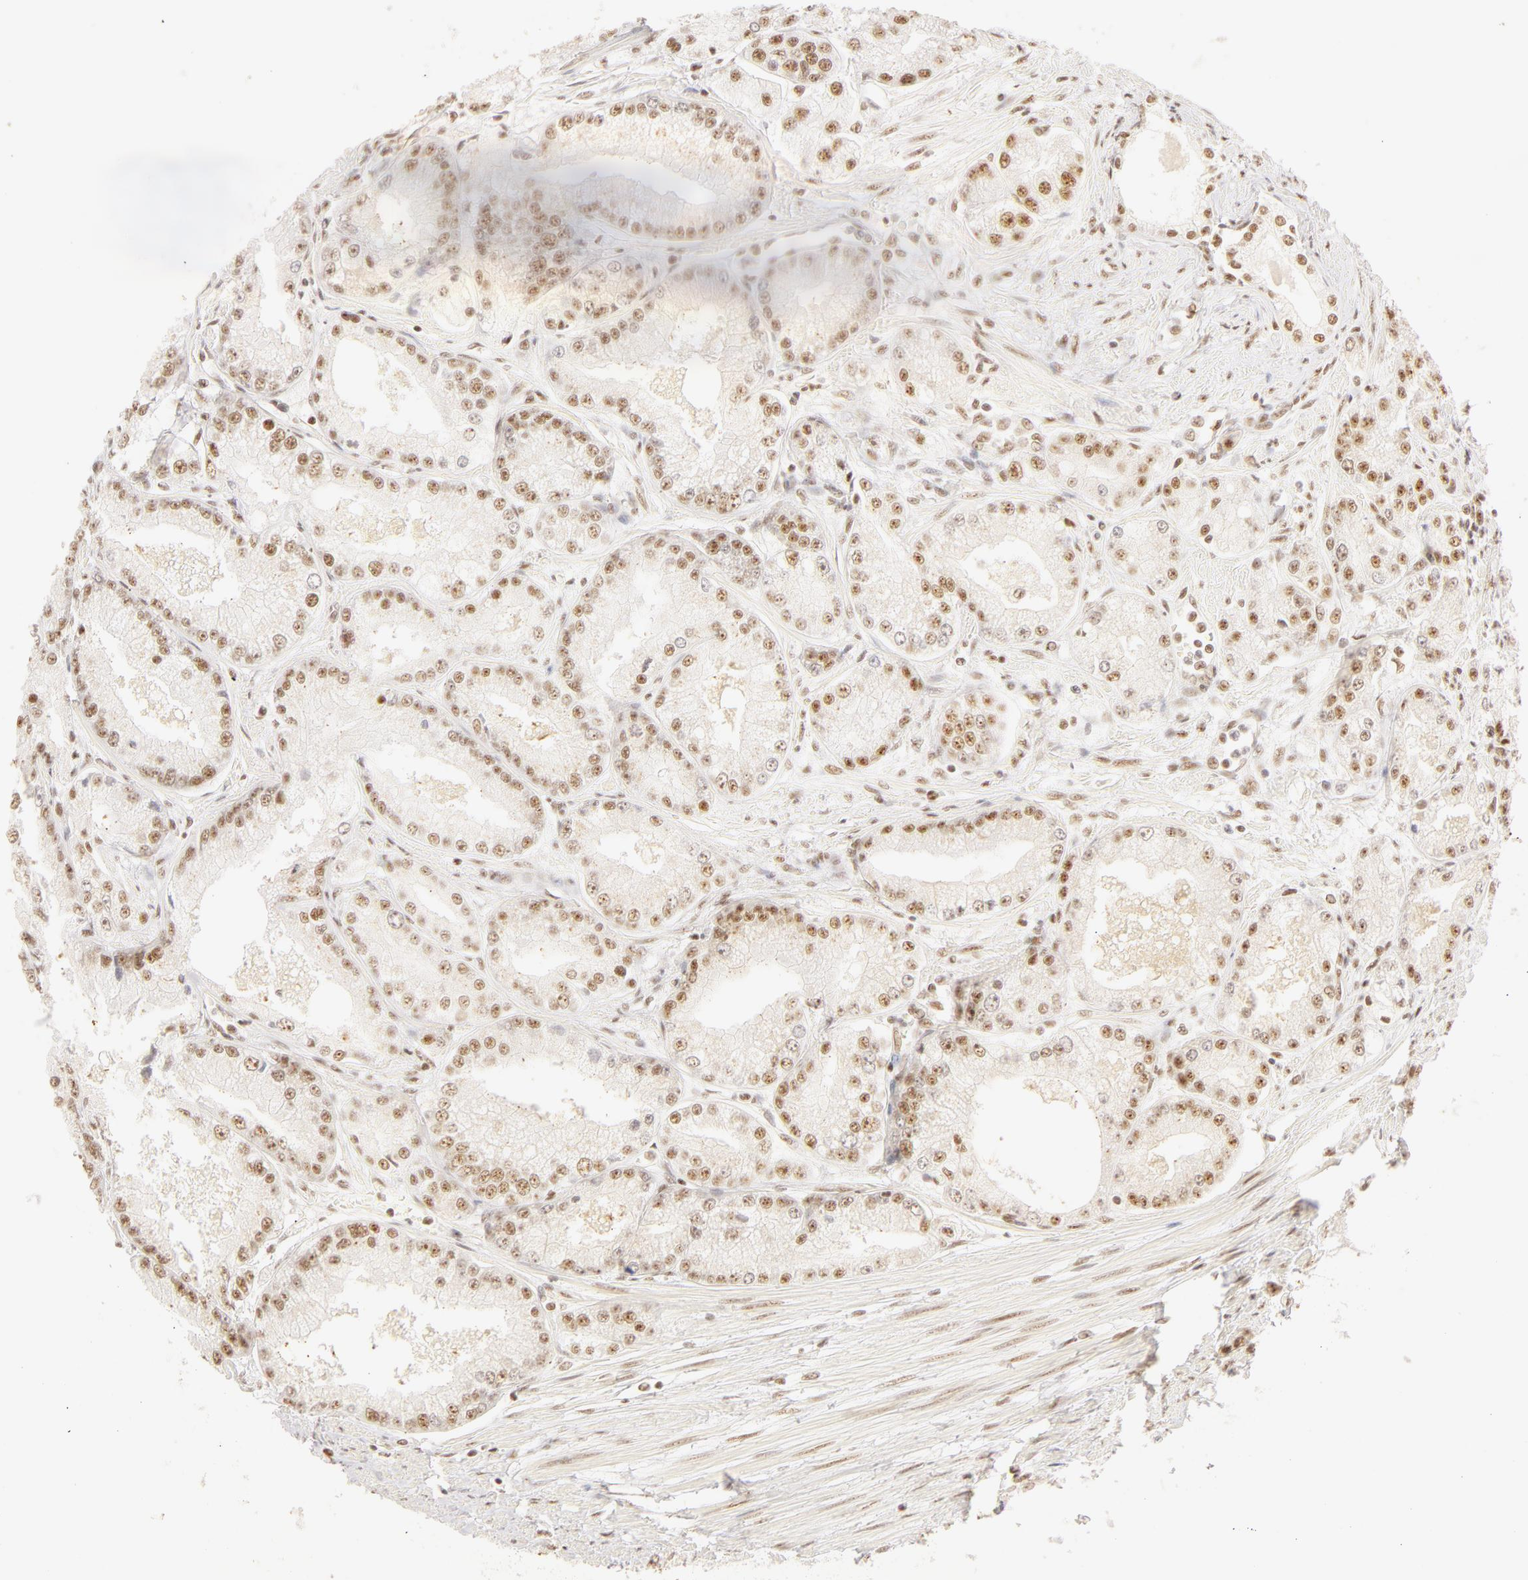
{"staining": {"intensity": "weak", "quantity": ">75%", "location": "nuclear"}, "tissue": "prostate cancer", "cell_type": "Tumor cells", "image_type": "cancer", "snomed": [{"axis": "morphology", "description": "Adenocarcinoma, Medium grade"}, {"axis": "topography", "description": "Prostate"}], "caption": "Protein expression analysis of prostate cancer shows weak nuclear staining in about >75% of tumor cells. (DAB (3,3'-diaminobenzidine) IHC, brown staining for protein, blue staining for nuclei).", "gene": "RBM39", "patient": {"sex": "male", "age": 72}}